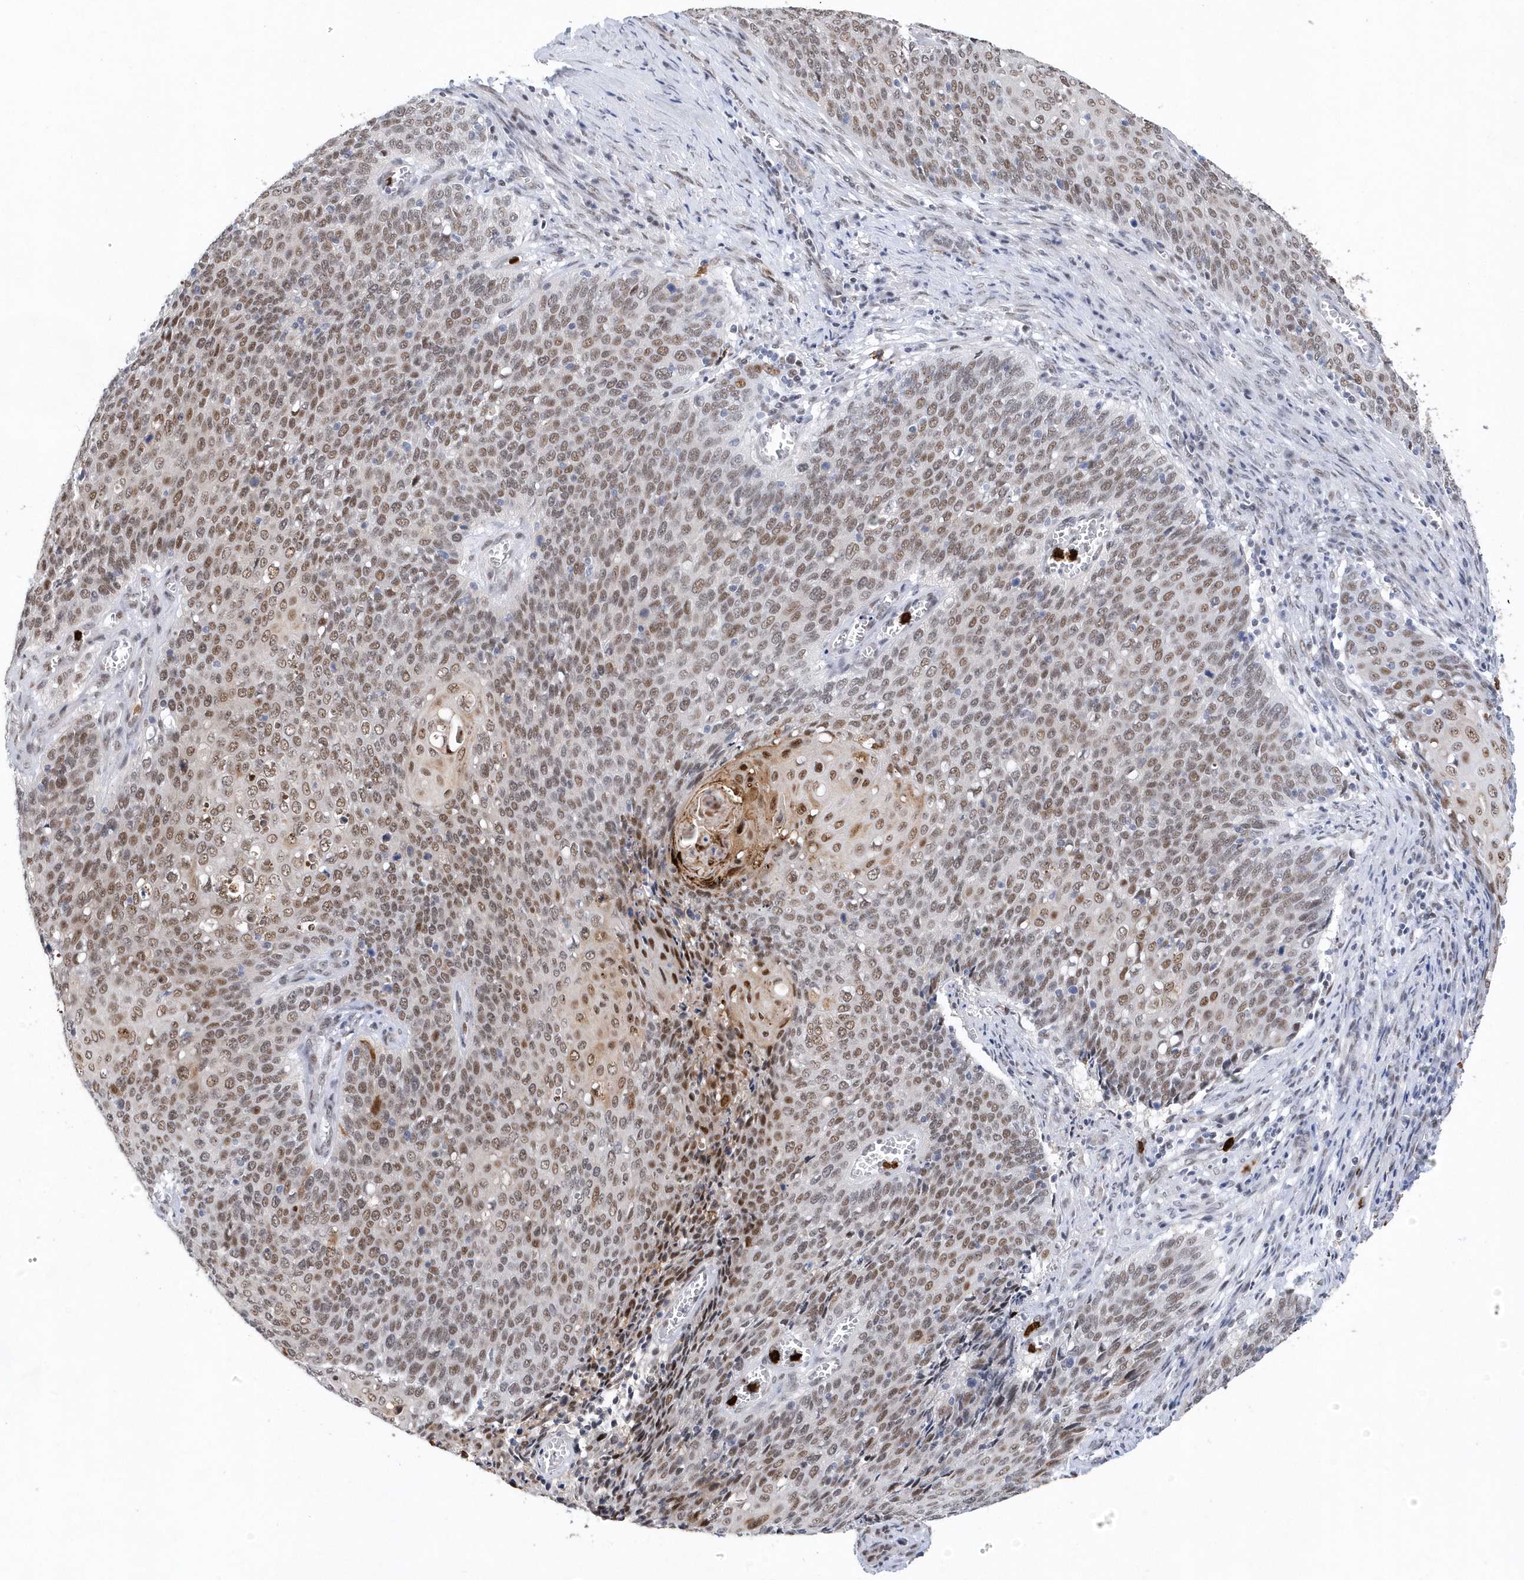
{"staining": {"intensity": "moderate", "quantity": ">75%", "location": "nuclear"}, "tissue": "cervical cancer", "cell_type": "Tumor cells", "image_type": "cancer", "snomed": [{"axis": "morphology", "description": "Squamous cell carcinoma, NOS"}, {"axis": "topography", "description": "Cervix"}], "caption": "This is an image of immunohistochemistry staining of cervical squamous cell carcinoma, which shows moderate expression in the nuclear of tumor cells.", "gene": "RPP30", "patient": {"sex": "female", "age": 39}}